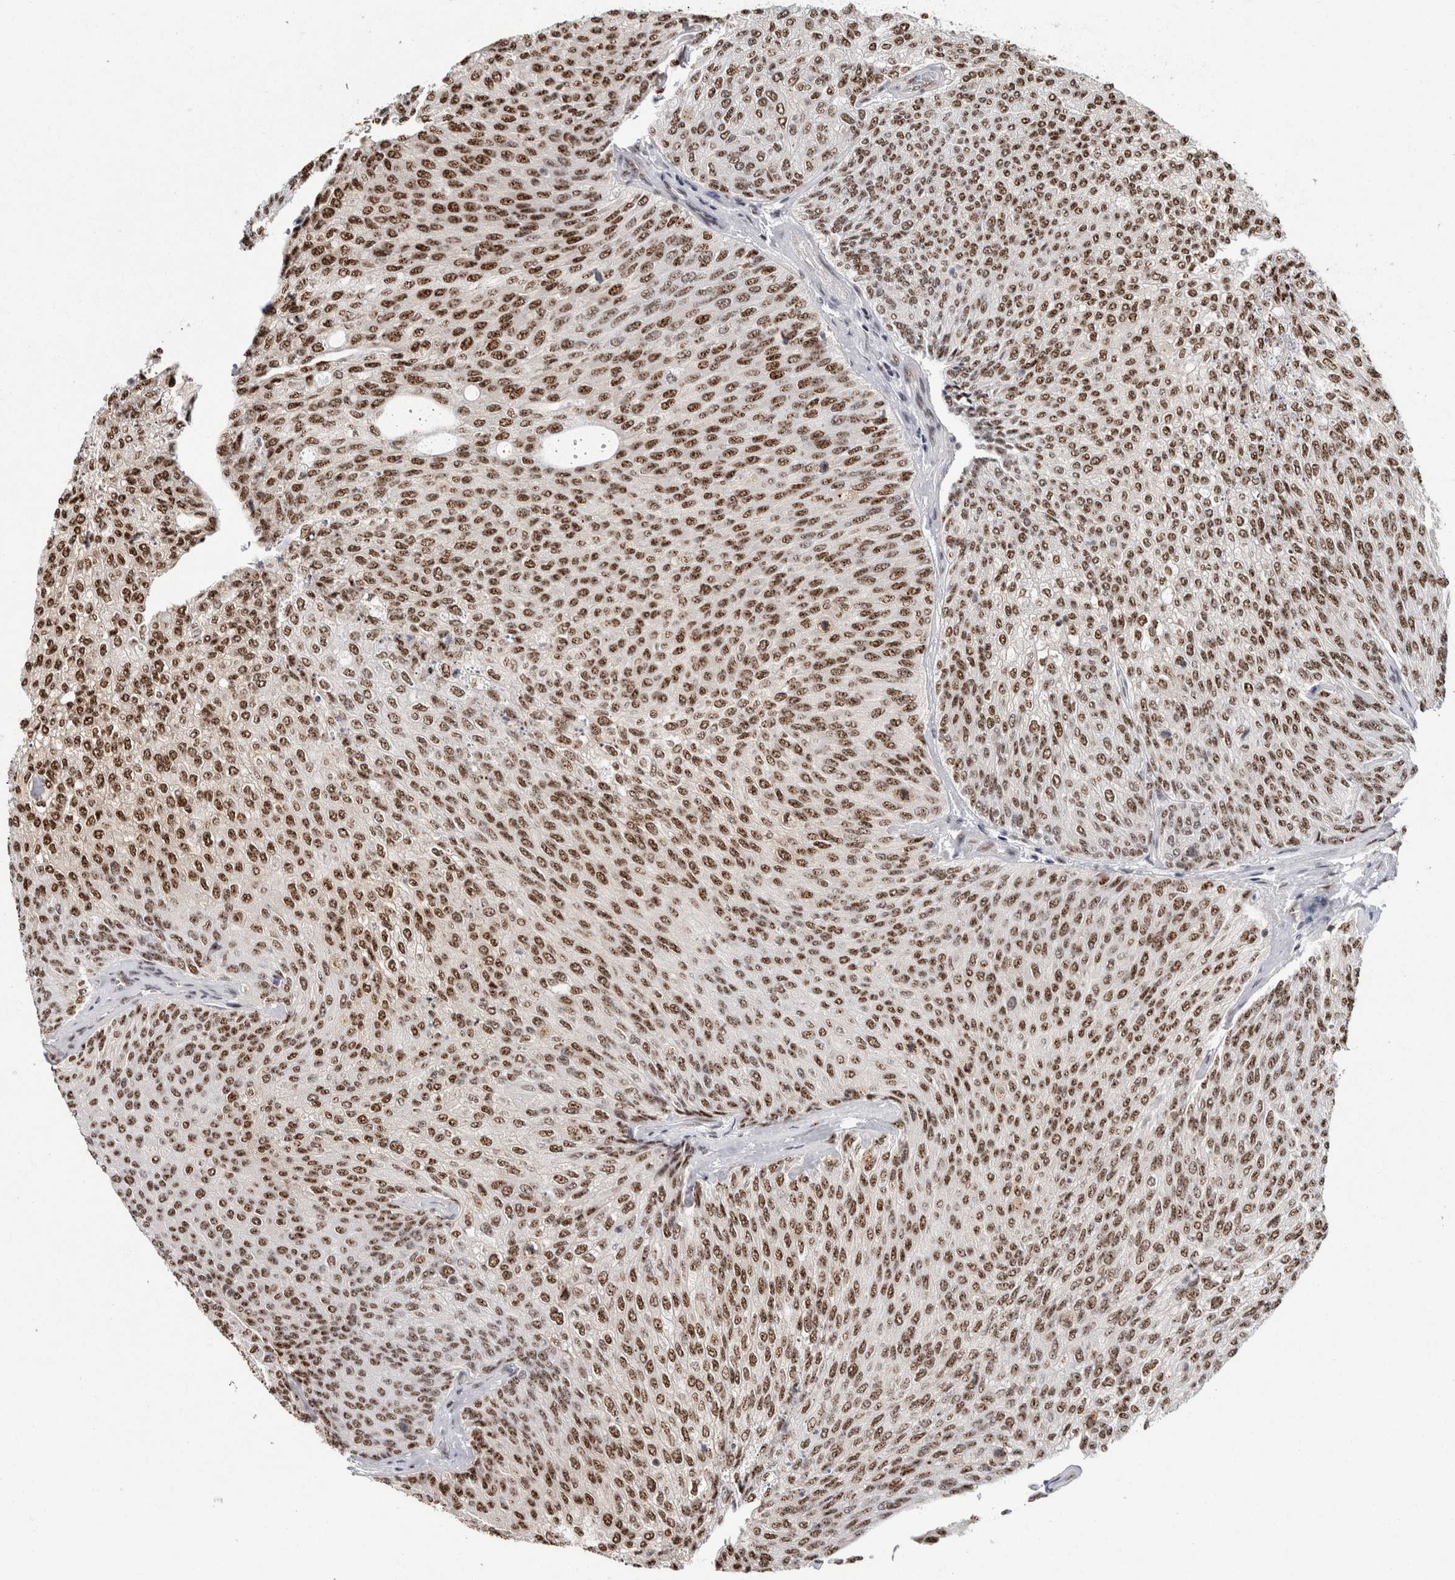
{"staining": {"intensity": "moderate", "quantity": ">75%", "location": "nuclear"}, "tissue": "urothelial cancer", "cell_type": "Tumor cells", "image_type": "cancer", "snomed": [{"axis": "morphology", "description": "Urothelial carcinoma, Low grade"}, {"axis": "topography", "description": "Urinary bladder"}], "caption": "Urothelial carcinoma (low-grade) tissue displays moderate nuclear positivity in approximately >75% of tumor cells, visualized by immunohistochemistry. Immunohistochemistry stains the protein of interest in brown and the nuclei are stained blue.", "gene": "MKNK1", "patient": {"sex": "female", "age": 79}}